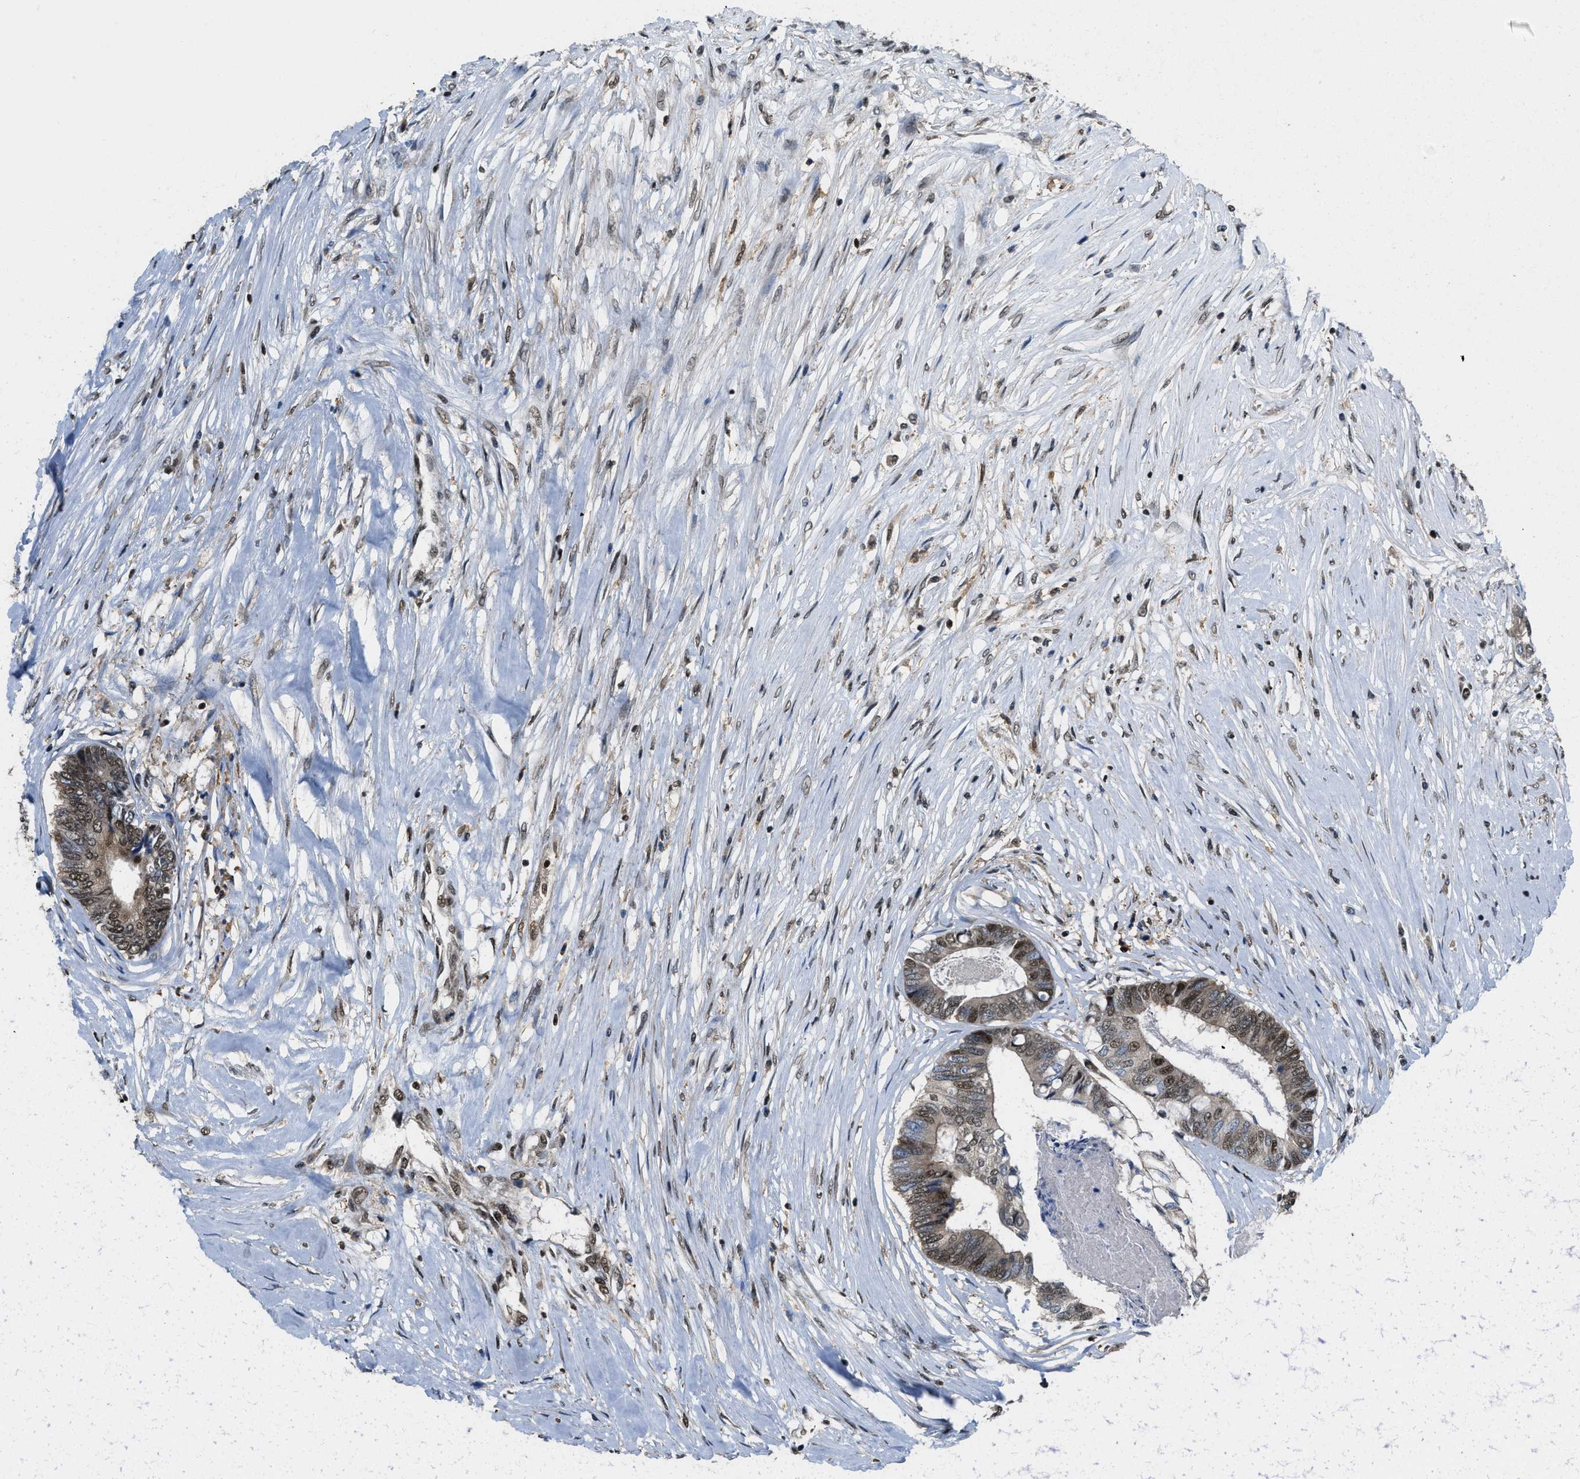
{"staining": {"intensity": "weak", "quantity": "25%-75%", "location": "nuclear"}, "tissue": "colorectal cancer", "cell_type": "Tumor cells", "image_type": "cancer", "snomed": [{"axis": "morphology", "description": "Adenocarcinoma, NOS"}, {"axis": "topography", "description": "Rectum"}], "caption": "Colorectal cancer (adenocarcinoma) tissue exhibits weak nuclear staining in about 25%-75% of tumor cells", "gene": "ATF7IP", "patient": {"sex": "male", "age": 63}}